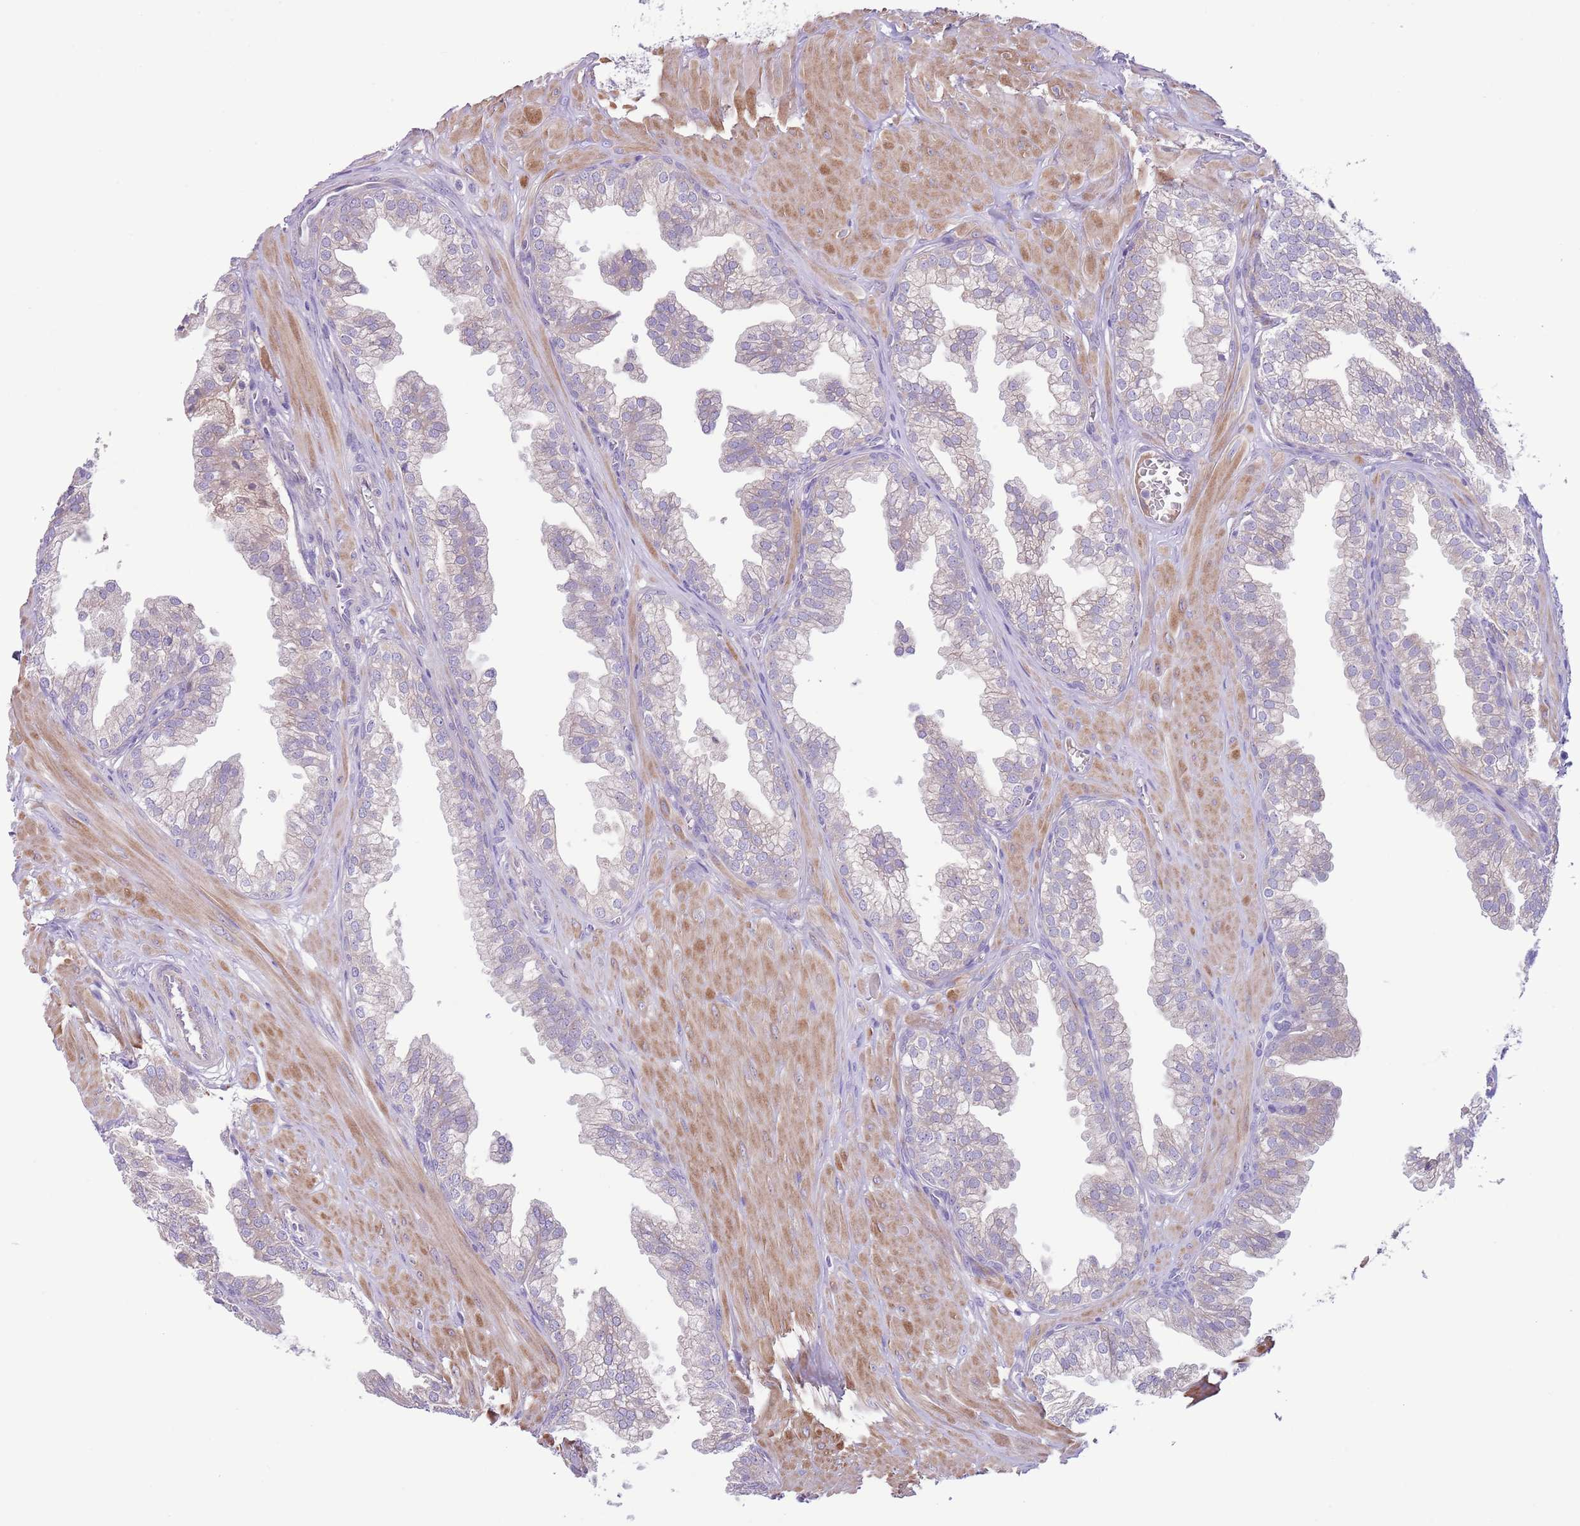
{"staining": {"intensity": "negative", "quantity": "none", "location": "none"}, "tissue": "prostate", "cell_type": "Glandular cells", "image_type": "normal", "snomed": [{"axis": "morphology", "description": "Normal tissue, NOS"}, {"axis": "topography", "description": "Prostate"}, {"axis": "topography", "description": "Peripheral nerve tissue"}], "caption": "DAB immunohistochemical staining of benign human prostate displays no significant expression in glandular cells.", "gene": "CFH", "patient": {"sex": "male", "age": 55}}